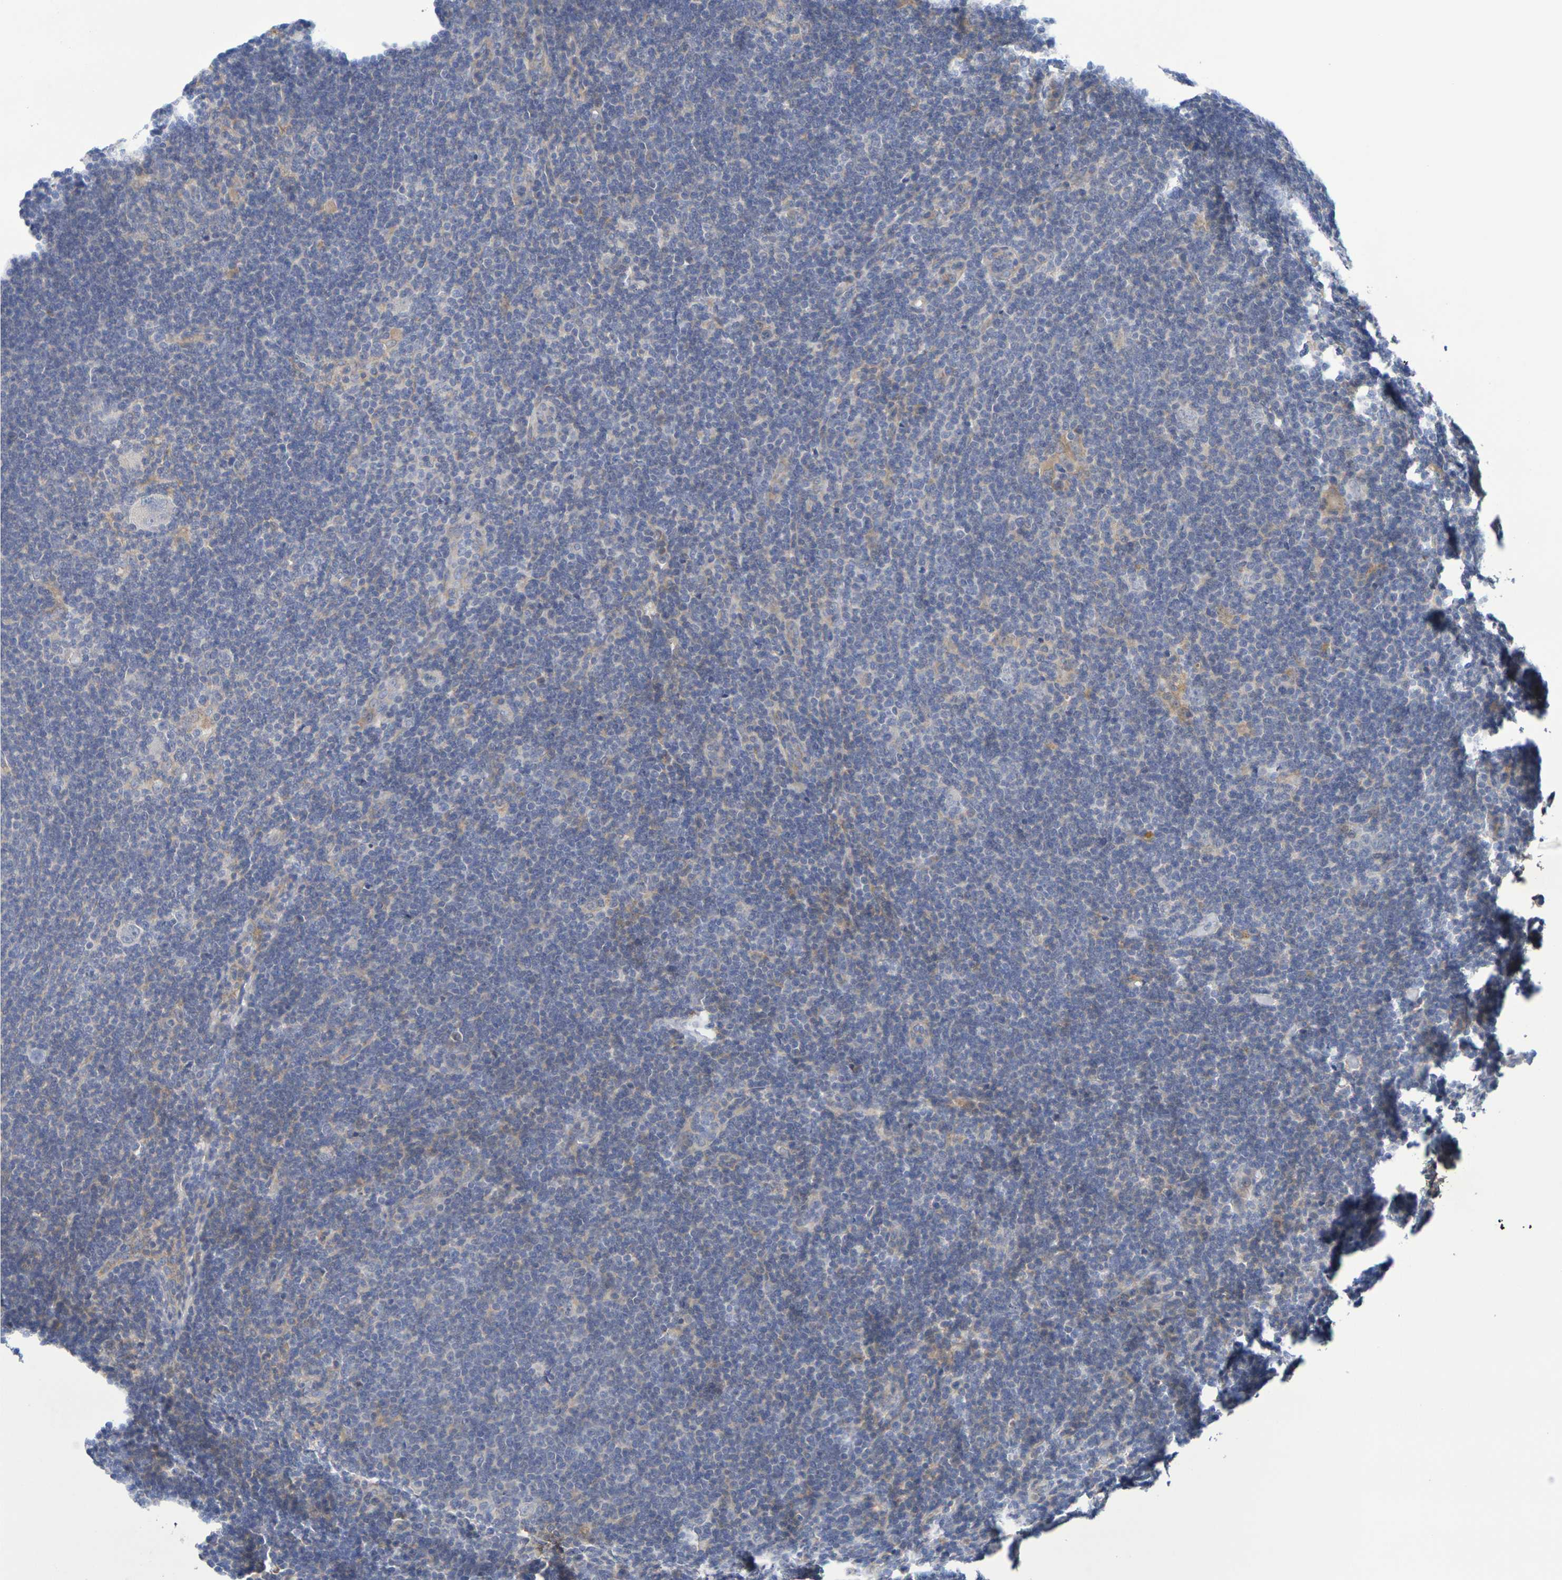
{"staining": {"intensity": "negative", "quantity": "none", "location": "none"}, "tissue": "lymphoma", "cell_type": "Tumor cells", "image_type": "cancer", "snomed": [{"axis": "morphology", "description": "Hodgkin's disease, NOS"}, {"axis": "topography", "description": "Lymph node"}], "caption": "Immunohistochemistry of human Hodgkin's disease displays no positivity in tumor cells.", "gene": "SDC4", "patient": {"sex": "female", "age": 57}}